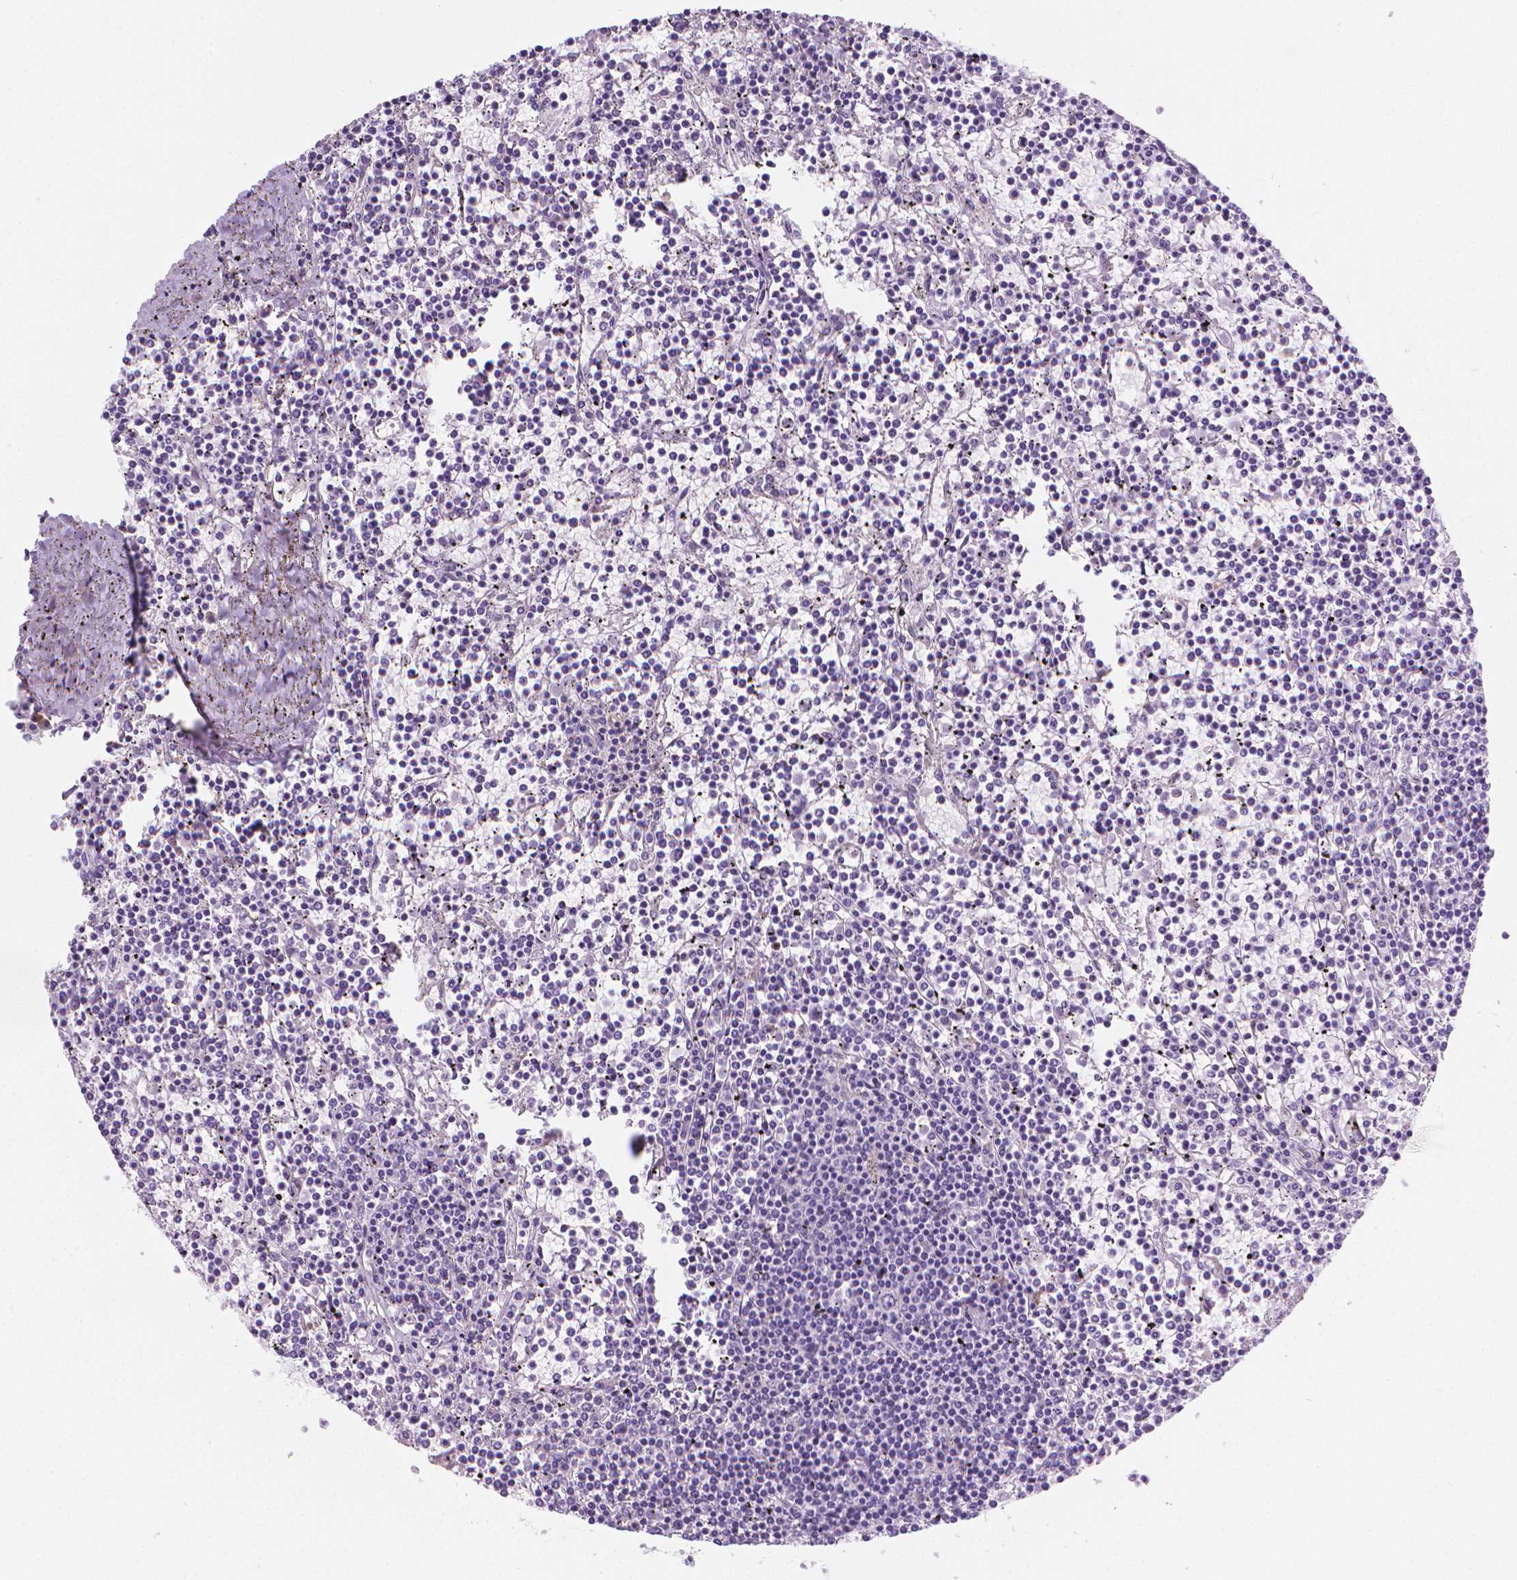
{"staining": {"intensity": "negative", "quantity": "none", "location": "none"}, "tissue": "lymphoma", "cell_type": "Tumor cells", "image_type": "cancer", "snomed": [{"axis": "morphology", "description": "Malignant lymphoma, non-Hodgkin's type, Low grade"}, {"axis": "topography", "description": "Spleen"}], "caption": "DAB immunohistochemical staining of human malignant lymphoma, non-Hodgkin's type (low-grade) demonstrates no significant positivity in tumor cells. Brightfield microscopy of IHC stained with DAB (3,3'-diaminobenzidine) (brown) and hematoxylin (blue), captured at high magnification.", "gene": "GSDMA", "patient": {"sex": "female", "age": 19}}